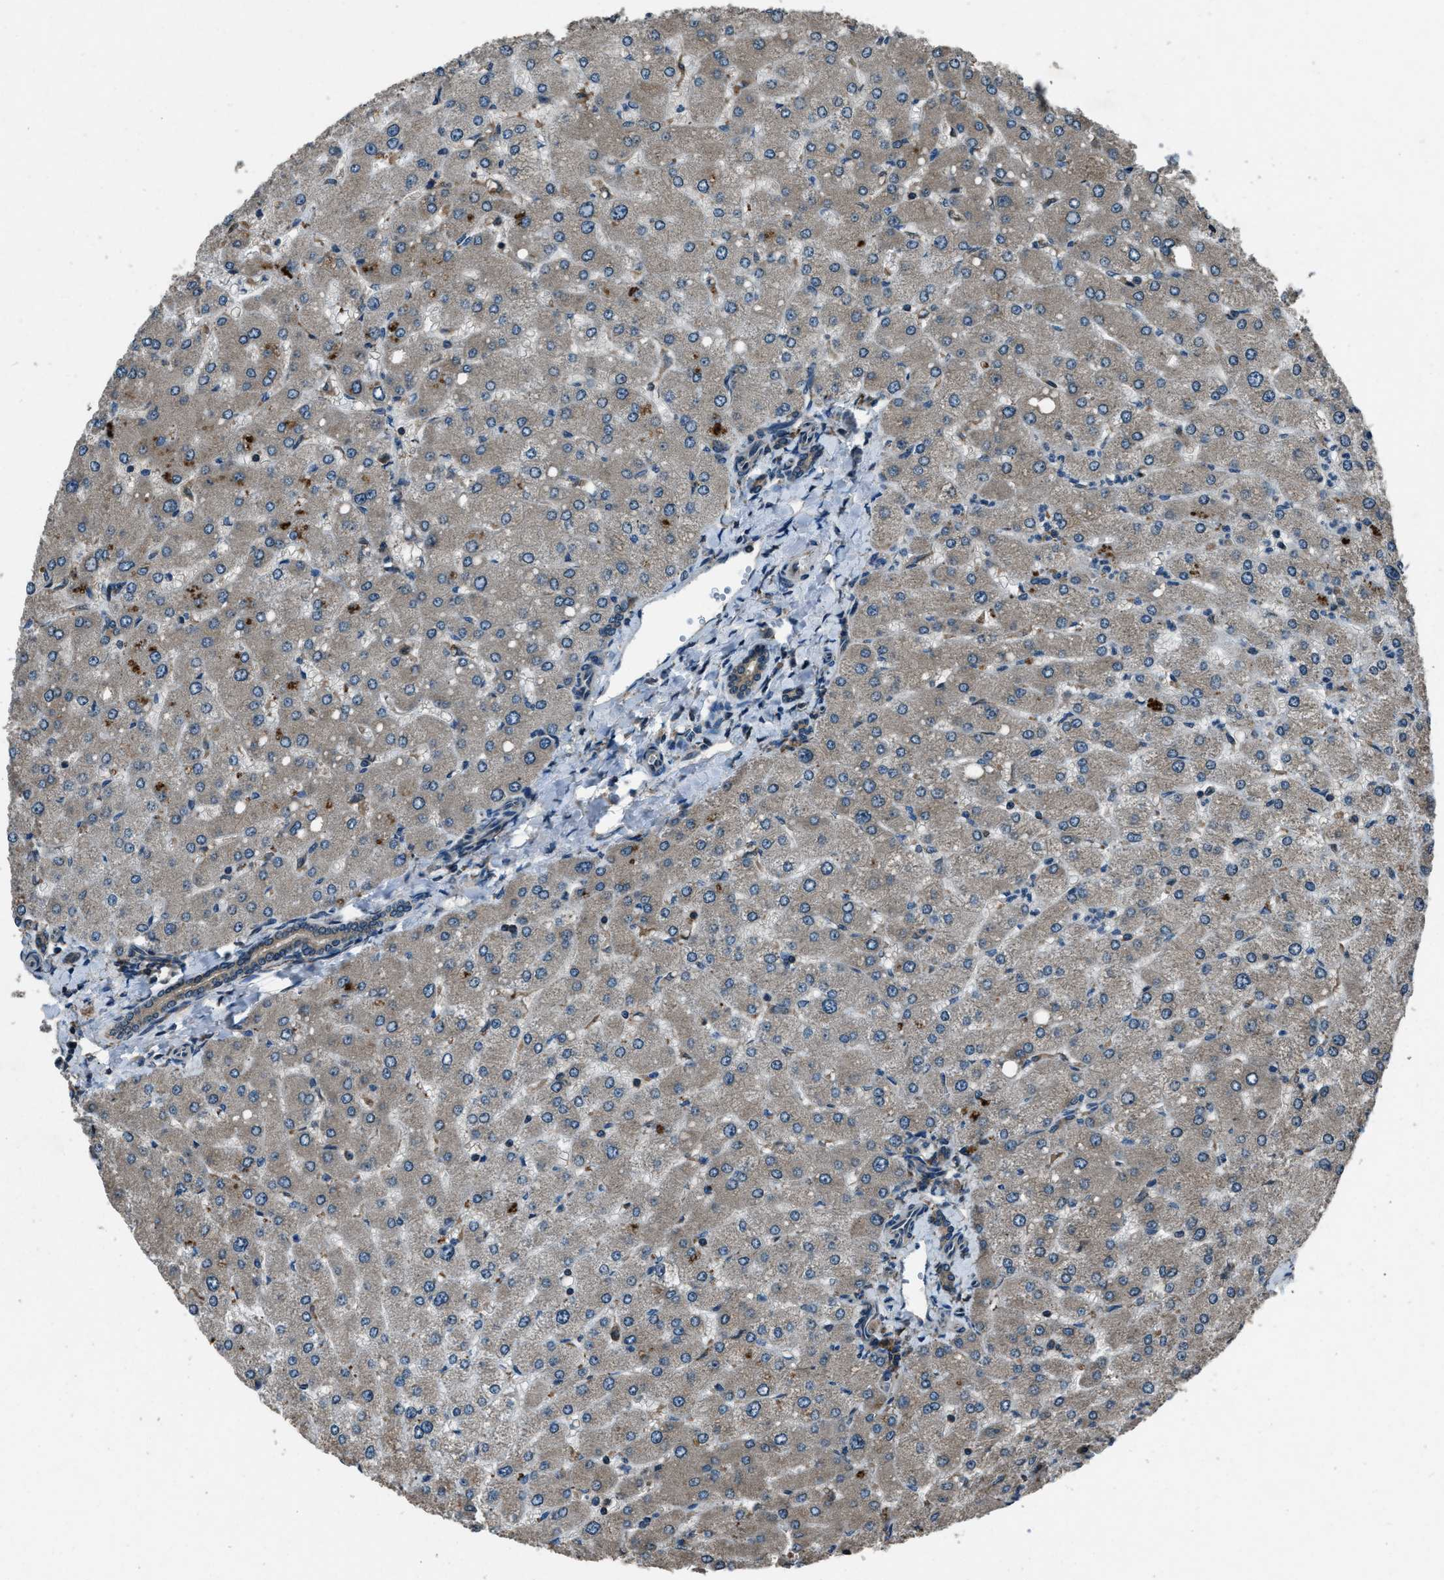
{"staining": {"intensity": "moderate", "quantity": ">75%", "location": "cytoplasmic/membranous"}, "tissue": "liver", "cell_type": "Cholangiocytes", "image_type": "normal", "snomed": [{"axis": "morphology", "description": "Normal tissue, NOS"}, {"axis": "topography", "description": "Liver"}], "caption": "Brown immunohistochemical staining in unremarkable liver exhibits moderate cytoplasmic/membranous positivity in about >75% of cholangiocytes.", "gene": "TRIM4", "patient": {"sex": "male", "age": 55}}